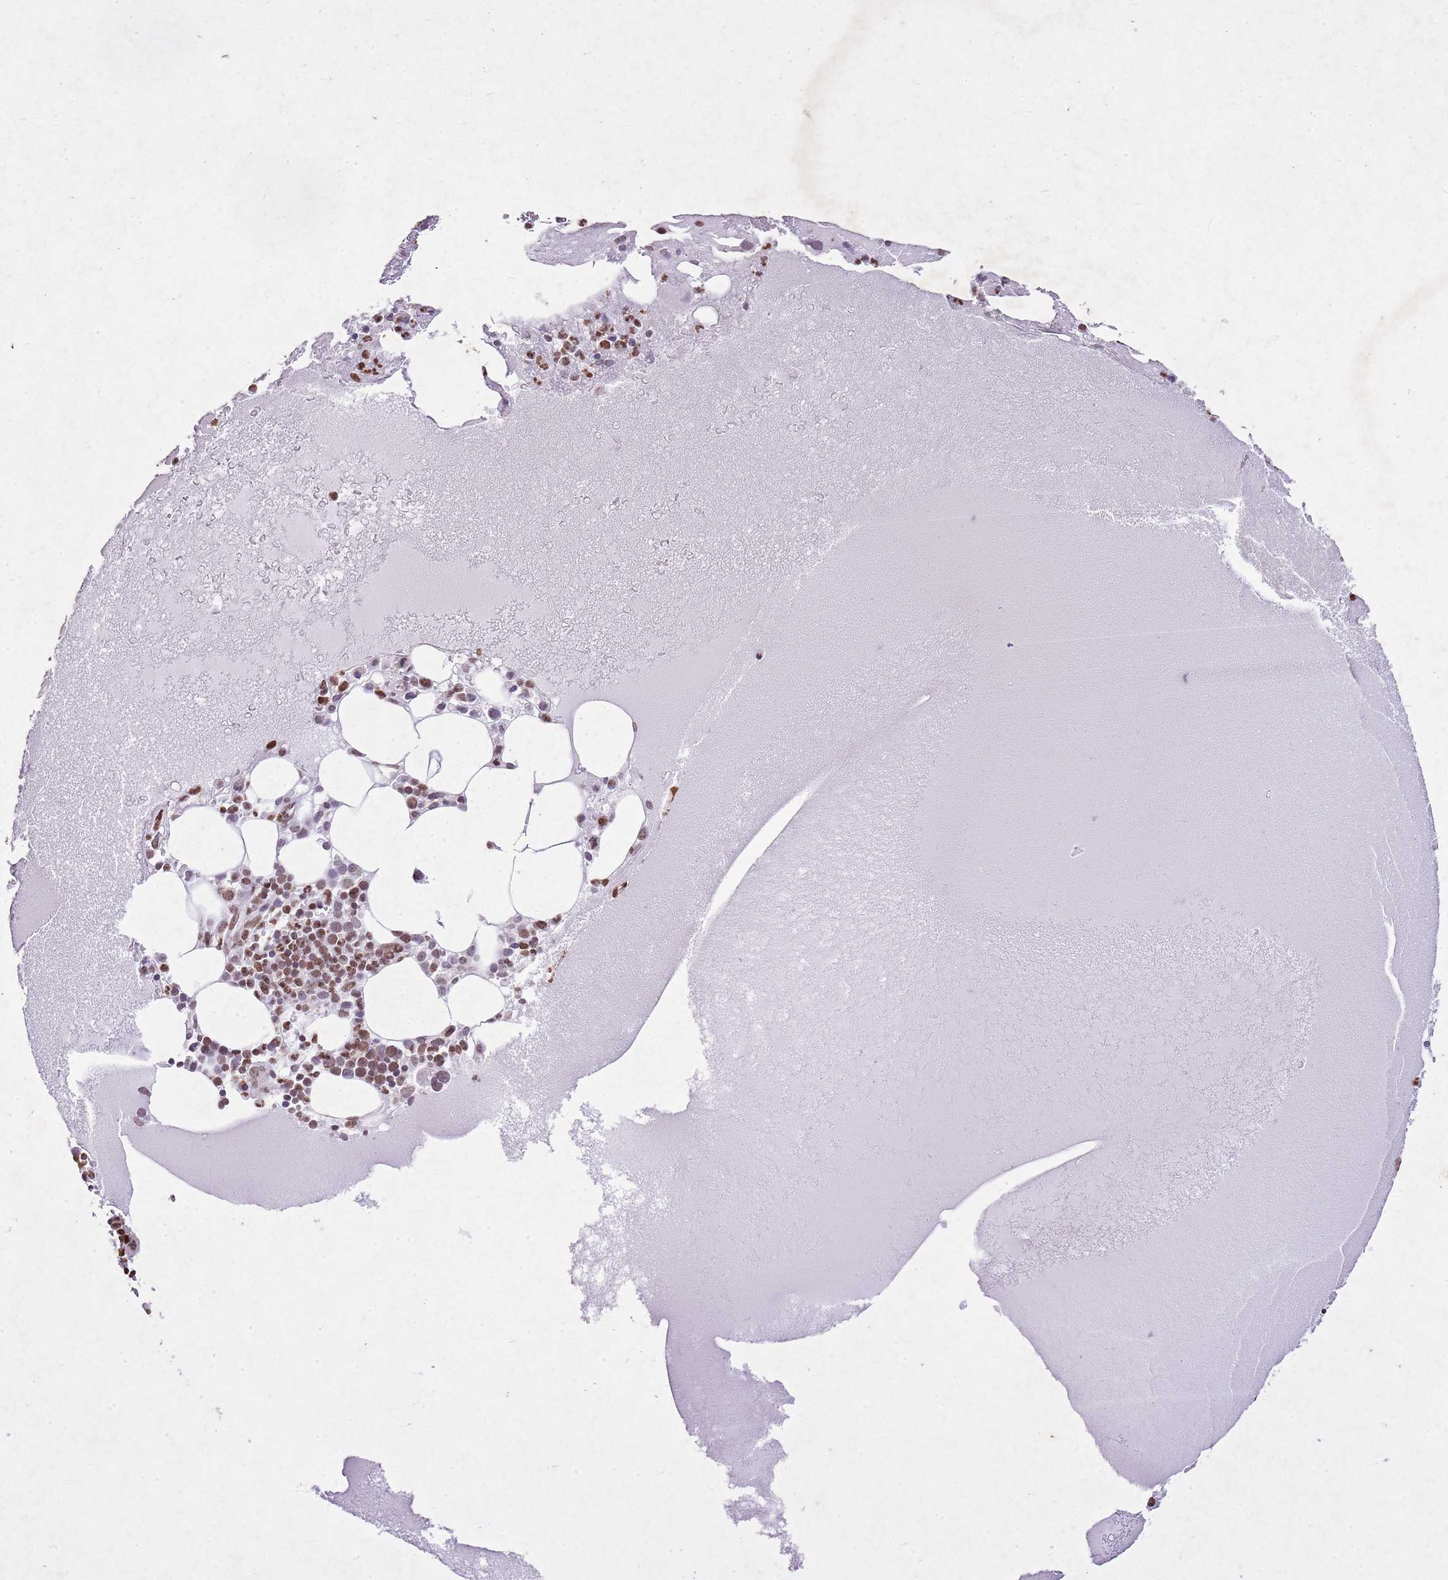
{"staining": {"intensity": "strong", "quantity": ">75%", "location": "nuclear"}, "tissue": "bone marrow", "cell_type": "Hematopoietic cells", "image_type": "normal", "snomed": [{"axis": "morphology", "description": "Normal tissue, NOS"}, {"axis": "topography", "description": "Bone marrow"}], "caption": "Protein analysis of unremarkable bone marrow demonstrates strong nuclear expression in about >75% of hematopoietic cells. The staining was performed using DAB, with brown indicating positive protein expression. Nuclei are stained blue with hematoxylin.", "gene": "BMAL1", "patient": {"sex": "male", "age": 61}}